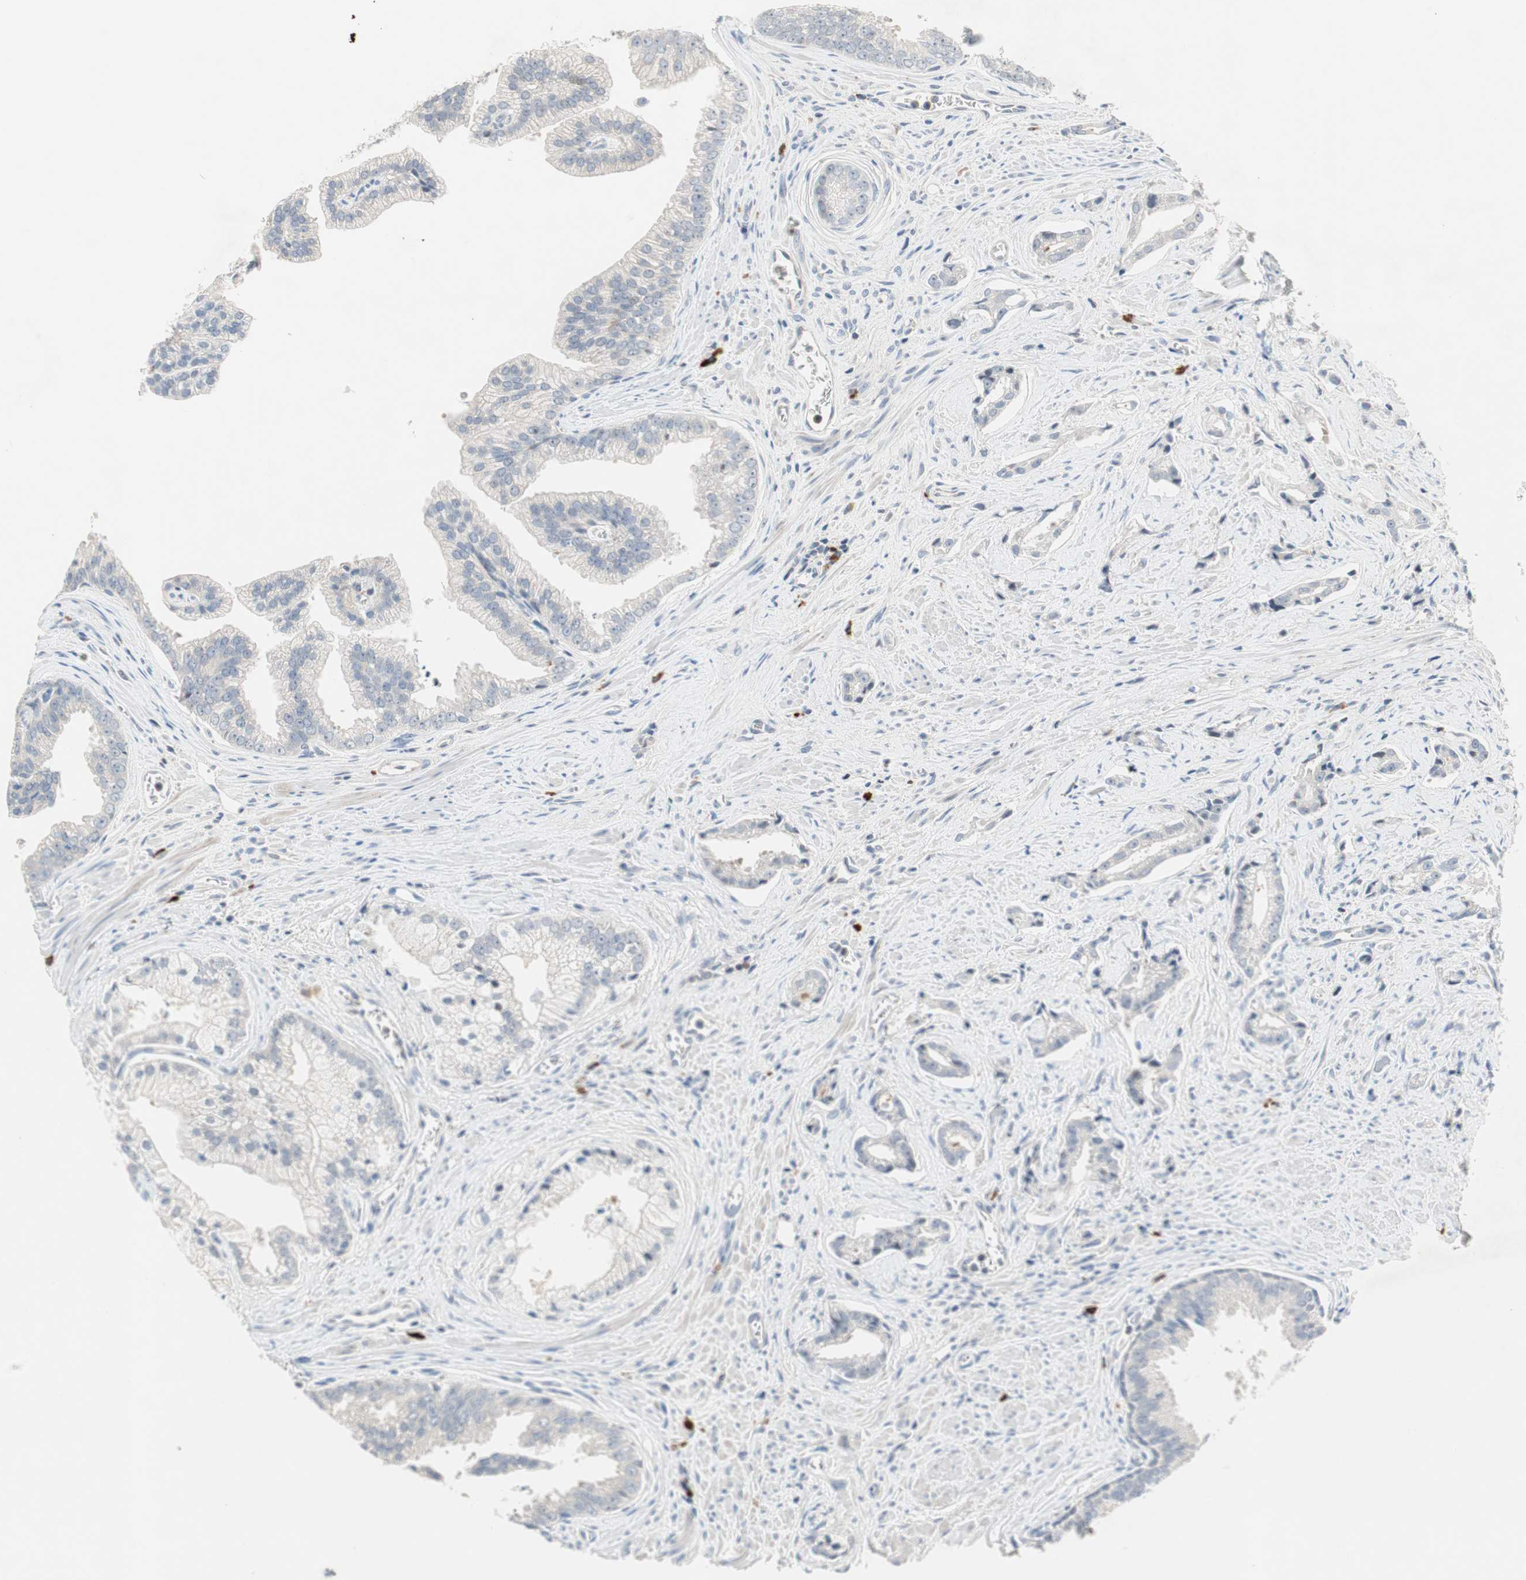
{"staining": {"intensity": "negative", "quantity": "none", "location": "none"}, "tissue": "prostate cancer", "cell_type": "Tumor cells", "image_type": "cancer", "snomed": [{"axis": "morphology", "description": "Adenocarcinoma, High grade"}, {"axis": "topography", "description": "Prostate"}], "caption": "This photomicrograph is of prostate adenocarcinoma (high-grade) stained with immunohistochemistry (IHC) to label a protein in brown with the nuclei are counter-stained blue. There is no positivity in tumor cells. (Stains: DAB immunohistochemistry (IHC) with hematoxylin counter stain, Microscopy: brightfield microscopy at high magnification).", "gene": "PDZK1", "patient": {"sex": "male", "age": 67}}